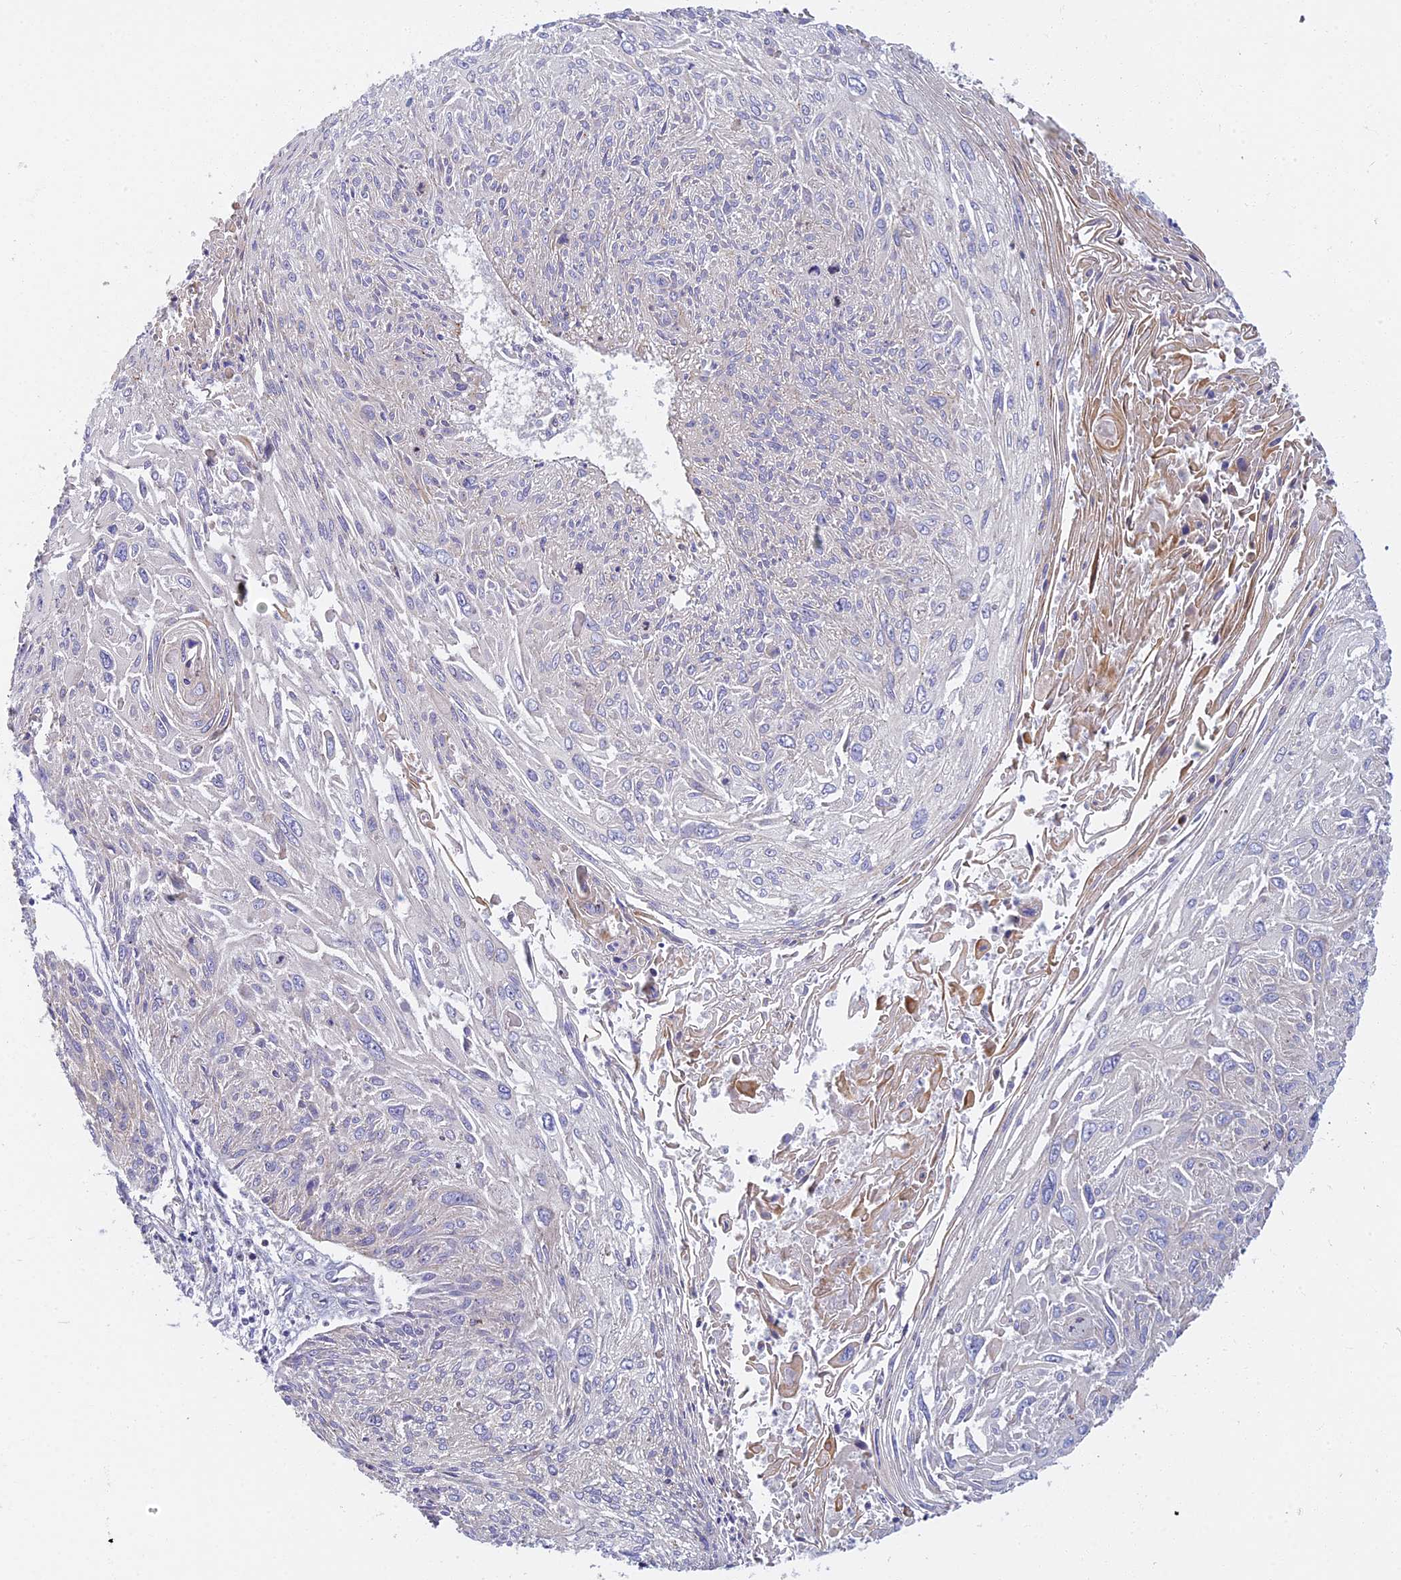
{"staining": {"intensity": "negative", "quantity": "none", "location": "none"}, "tissue": "cervical cancer", "cell_type": "Tumor cells", "image_type": "cancer", "snomed": [{"axis": "morphology", "description": "Squamous cell carcinoma, NOS"}, {"axis": "topography", "description": "Cervix"}], "caption": "High magnification brightfield microscopy of cervical cancer stained with DAB (3,3'-diaminobenzidine) (brown) and counterstained with hematoxylin (blue): tumor cells show no significant positivity.", "gene": "NOL10", "patient": {"sex": "female", "age": 51}}